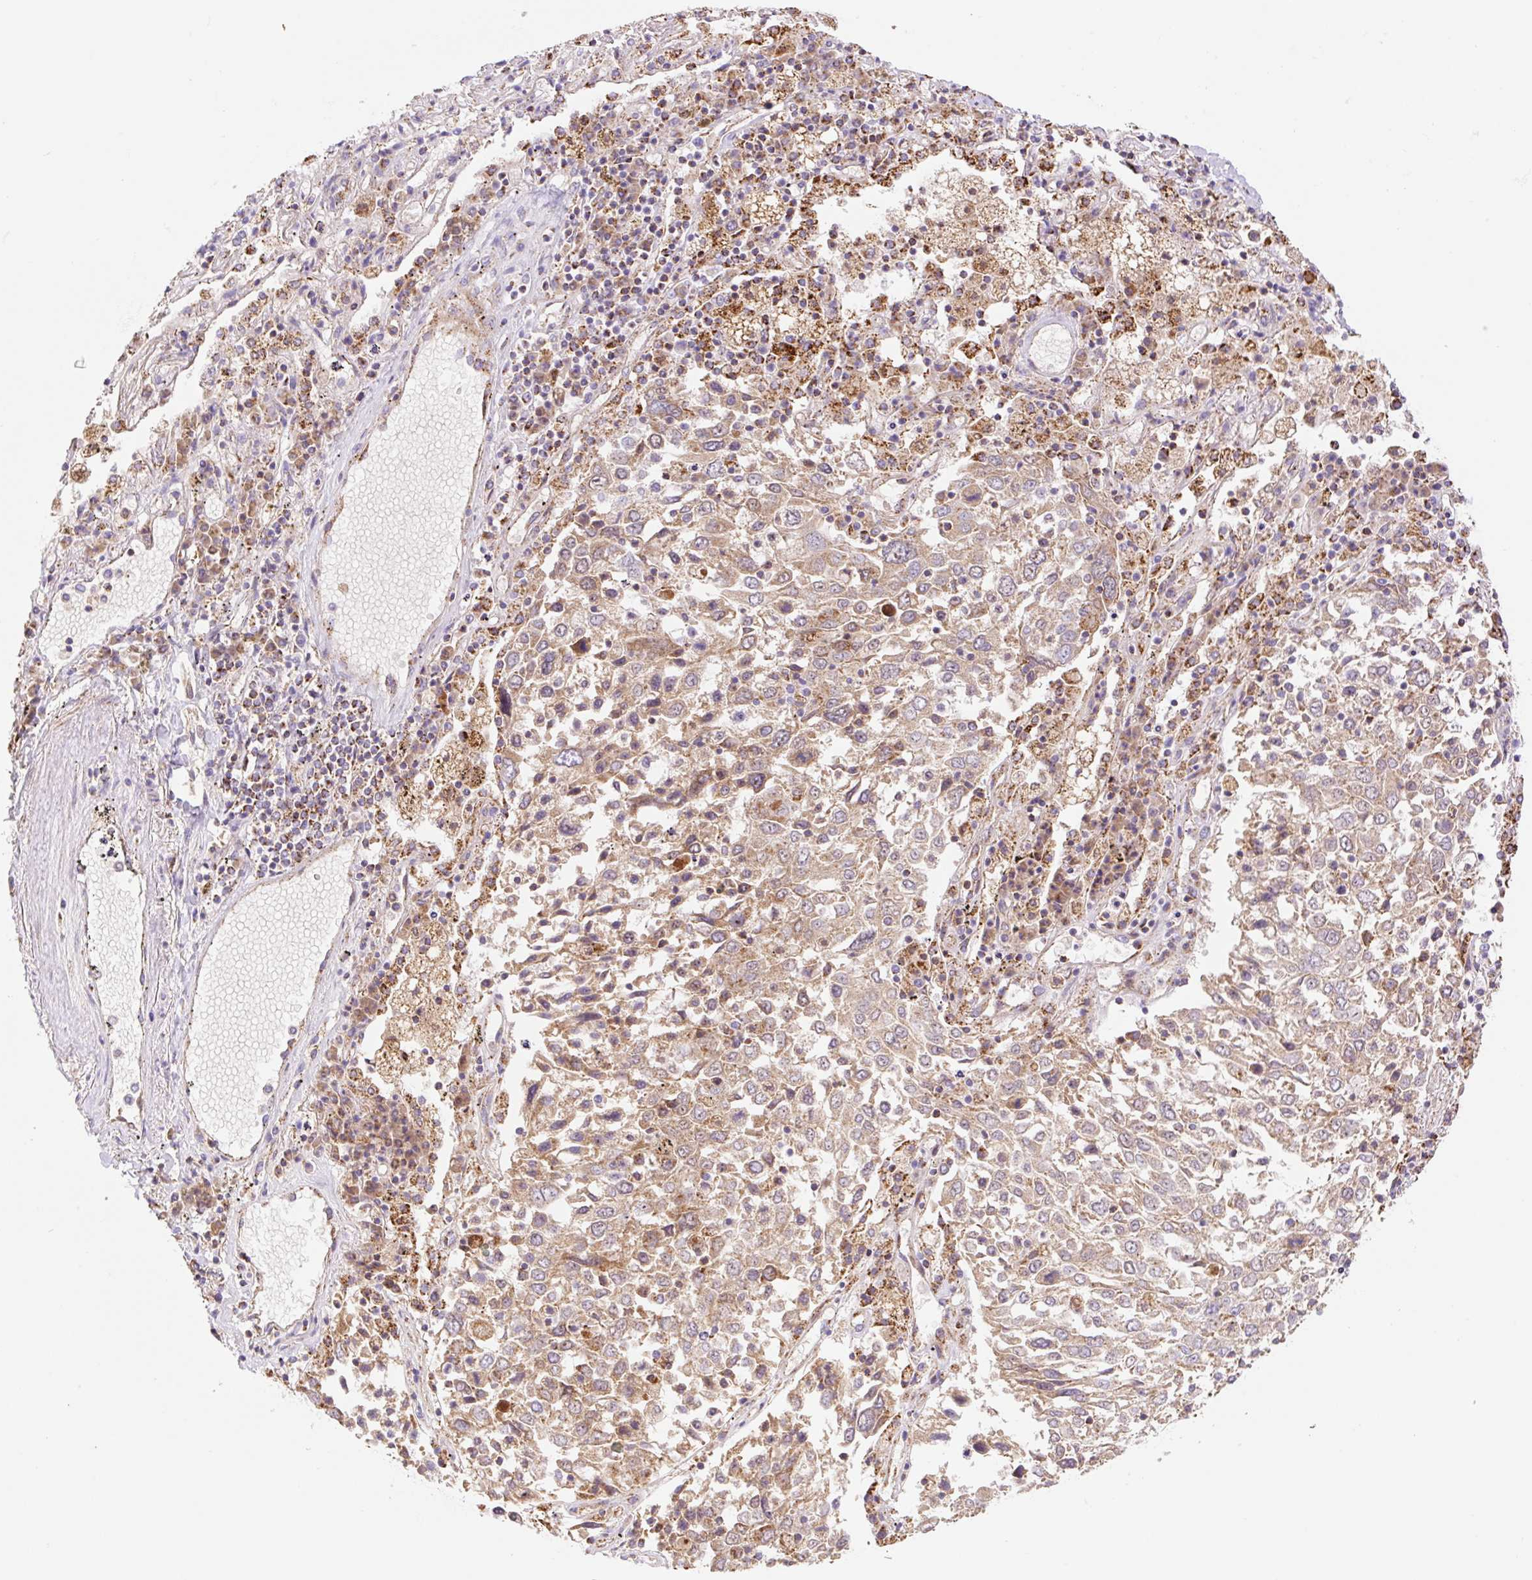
{"staining": {"intensity": "moderate", "quantity": ">75%", "location": "cytoplasmic/membranous"}, "tissue": "lung cancer", "cell_type": "Tumor cells", "image_type": "cancer", "snomed": [{"axis": "morphology", "description": "Squamous cell carcinoma, NOS"}, {"axis": "topography", "description": "Lung"}], "caption": "DAB immunohistochemical staining of human squamous cell carcinoma (lung) reveals moderate cytoplasmic/membranous protein expression in approximately >75% of tumor cells.", "gene": "ETNK2", "patient": {"sex": "male", "age": 65}}